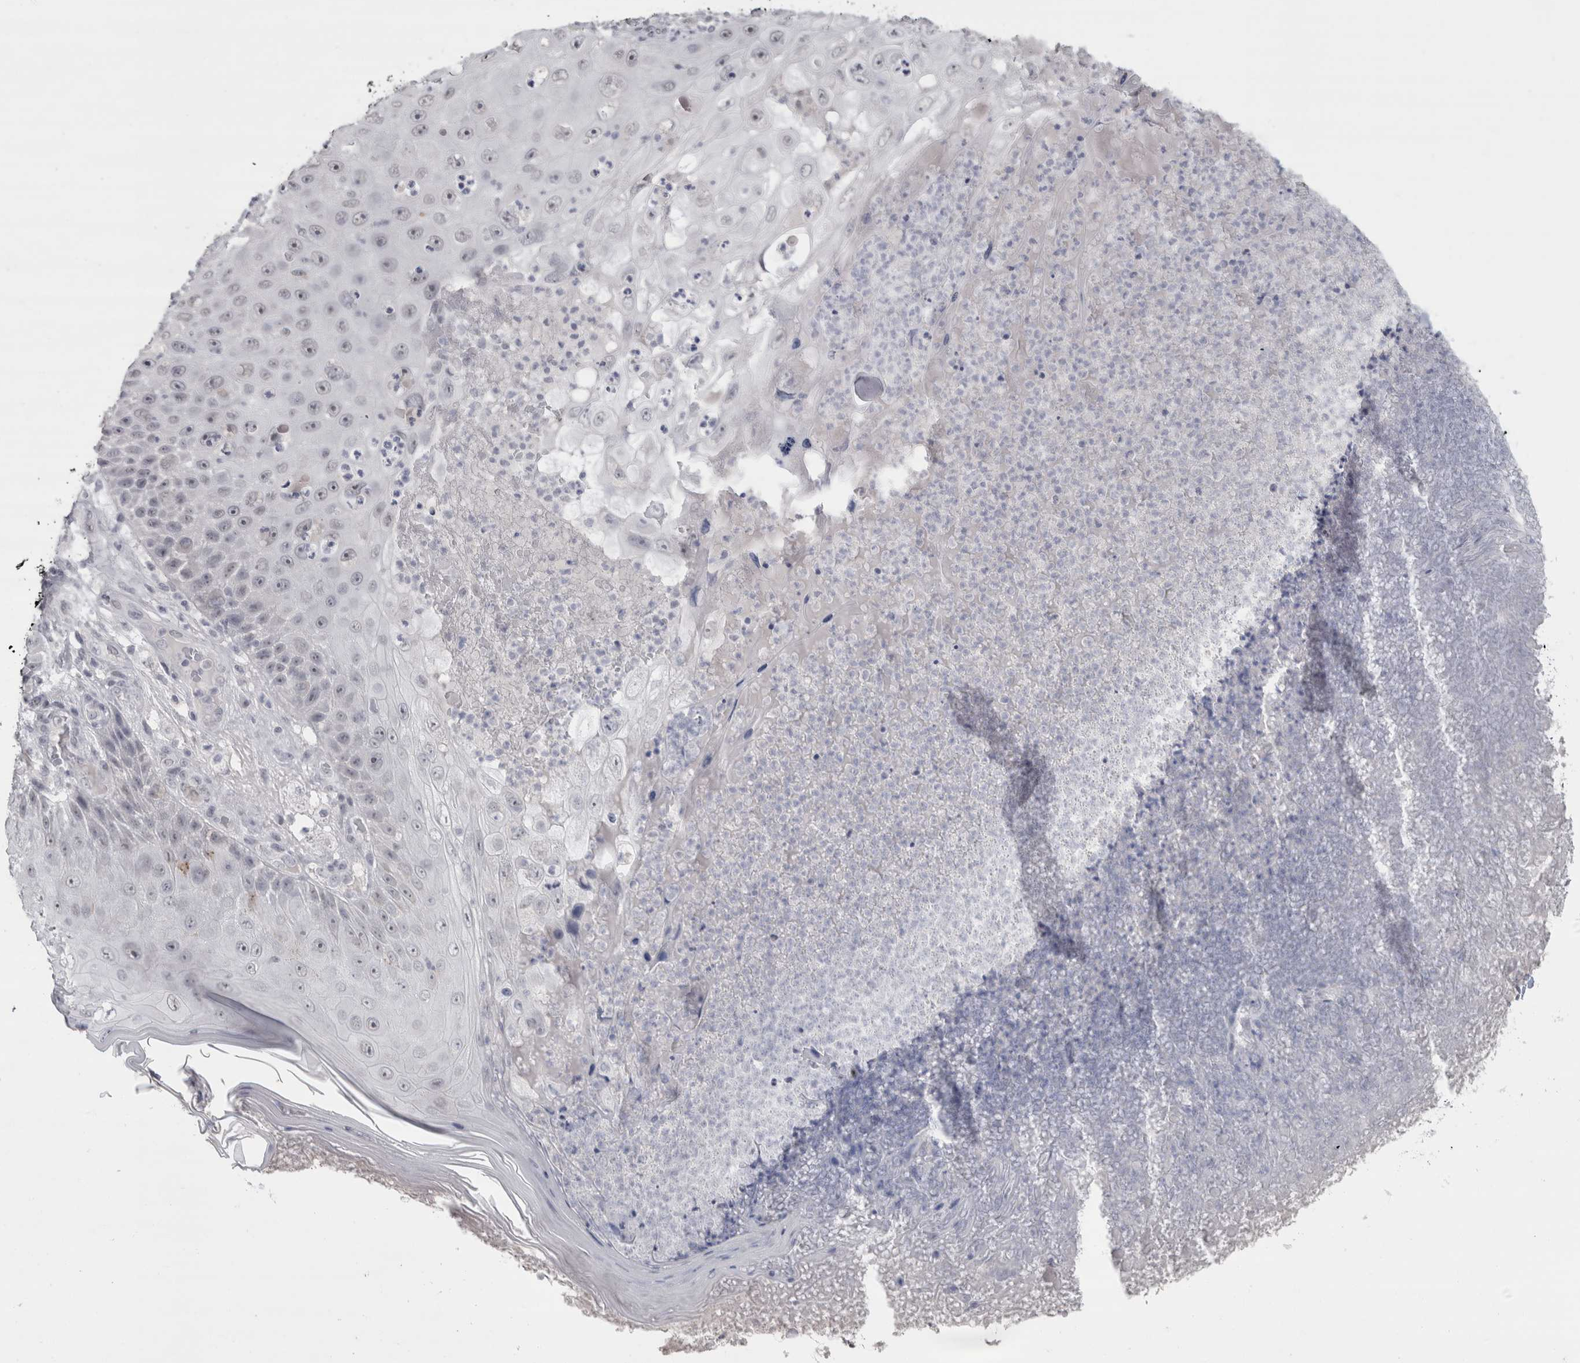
{"staining": {"intensity": "weak", "quantity": "<25%", "location": "nuclear"}, "tissue": "skin cancer", "cell_type": "Tumor cells", "image_type": "cancer", "snomed": [{"axis": "morphology", "description": "Squamous cell carcinoma, NOS"}, {"axis": "topography", "description": "Skin"}], "caption": "This micrograph is of skin squamous cell carcinoma stained with immunohistochemistry to label a protein in brown with the nuclei are counter-stained blue. There is no positivity in tumor cells. (IHC, brightfield microscopy, high magnification).", "gene": "CDH17", "patient": {"sex": "female", "age": 88}}